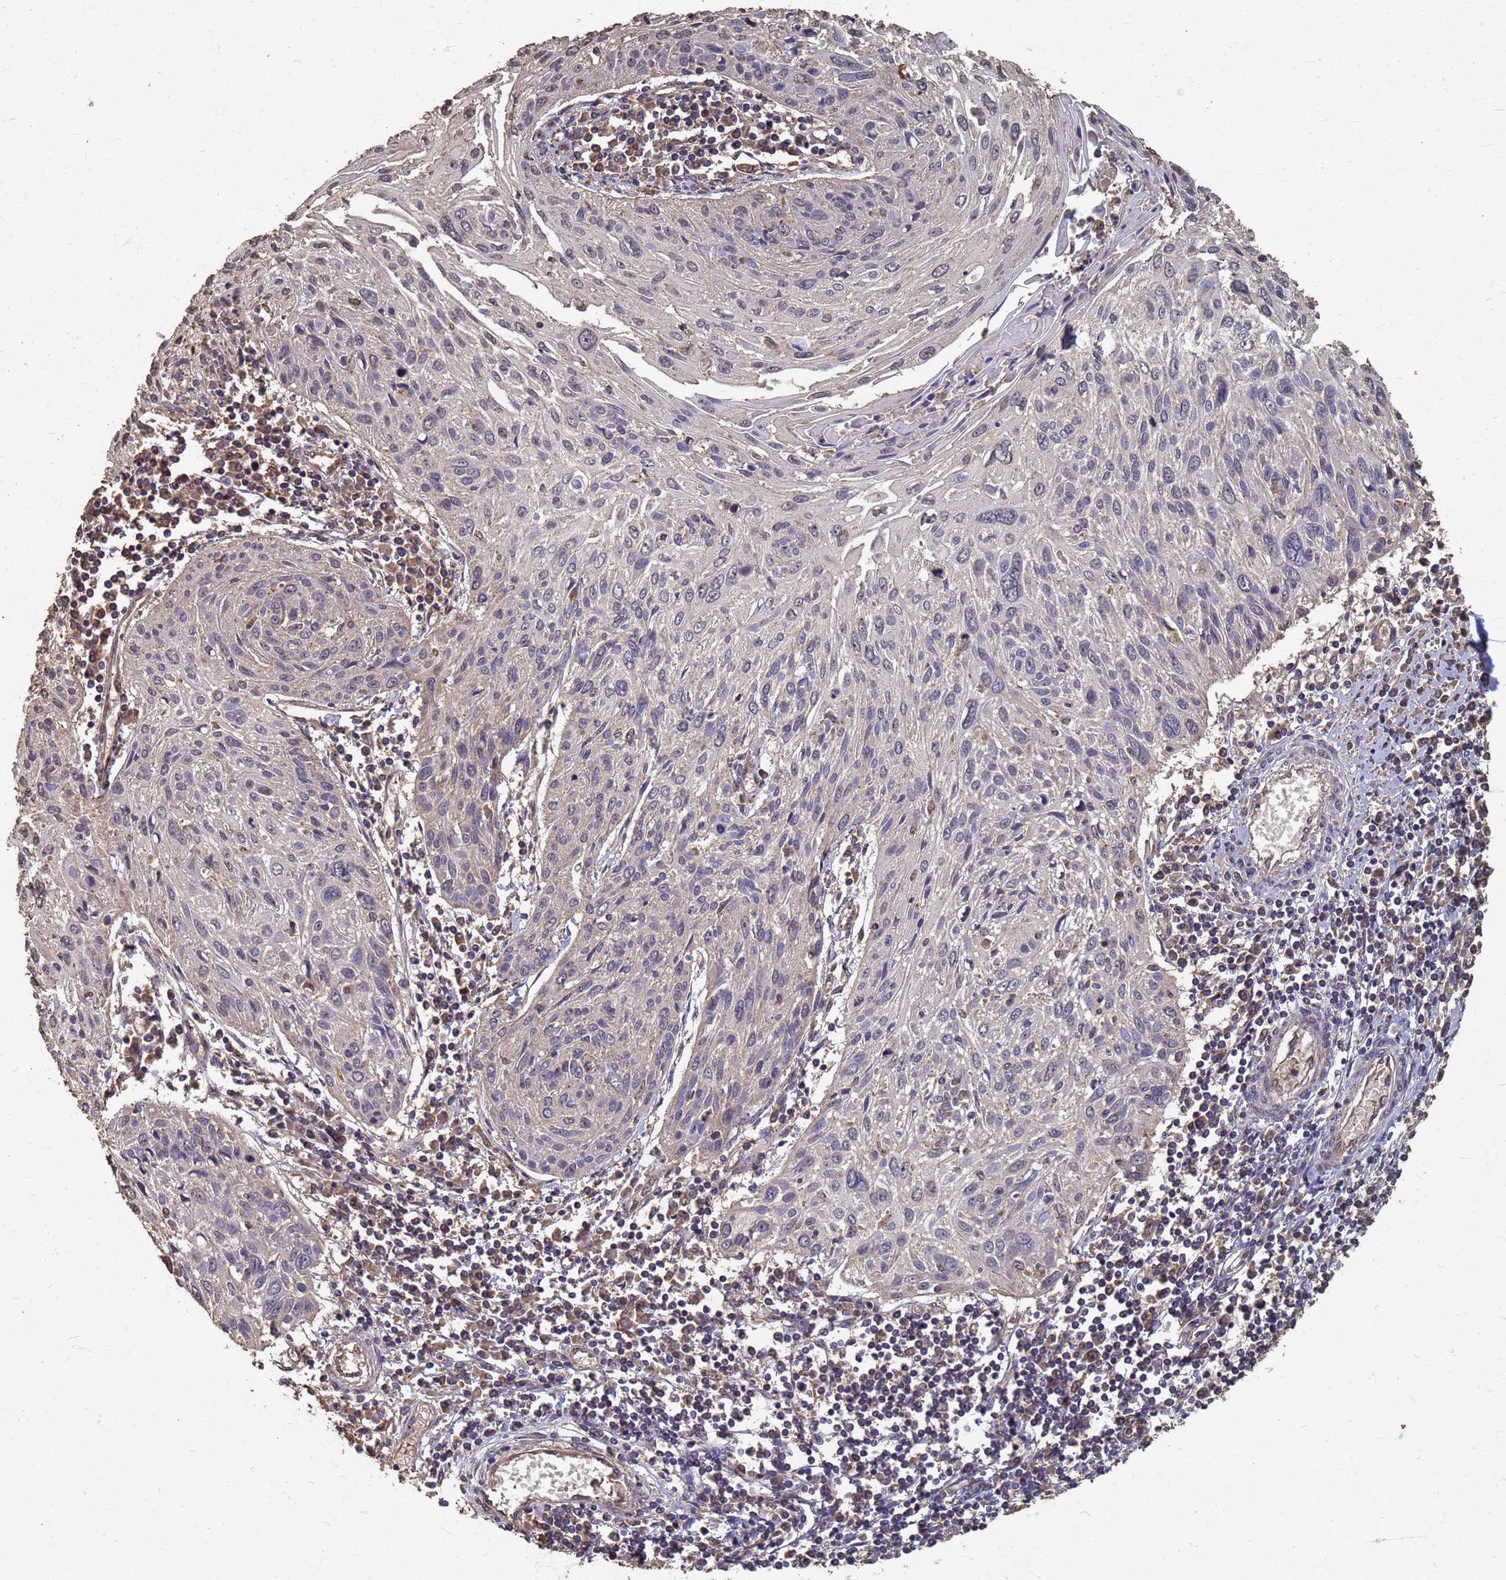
{"staining": {"intensity": "negative", "quantity": "none", "location": "none"}, "tissue": "cervical cancer", "cell_type": "Tumor cells", "image_type": "cancer", "snomed": [{"axis": "morphology", "description": "Squamous cell carcinoma, NOS"}, {"axis": "topography", "description": "Cervix"}], "caption": "Immunohistochemistry (IHC) image of cervical squamous cell carcinoma stained for a protein (brown), which shows no positivity in tumor cells.", "gene": "DPH5", "patient": {"sex": "female", "age": 51}}